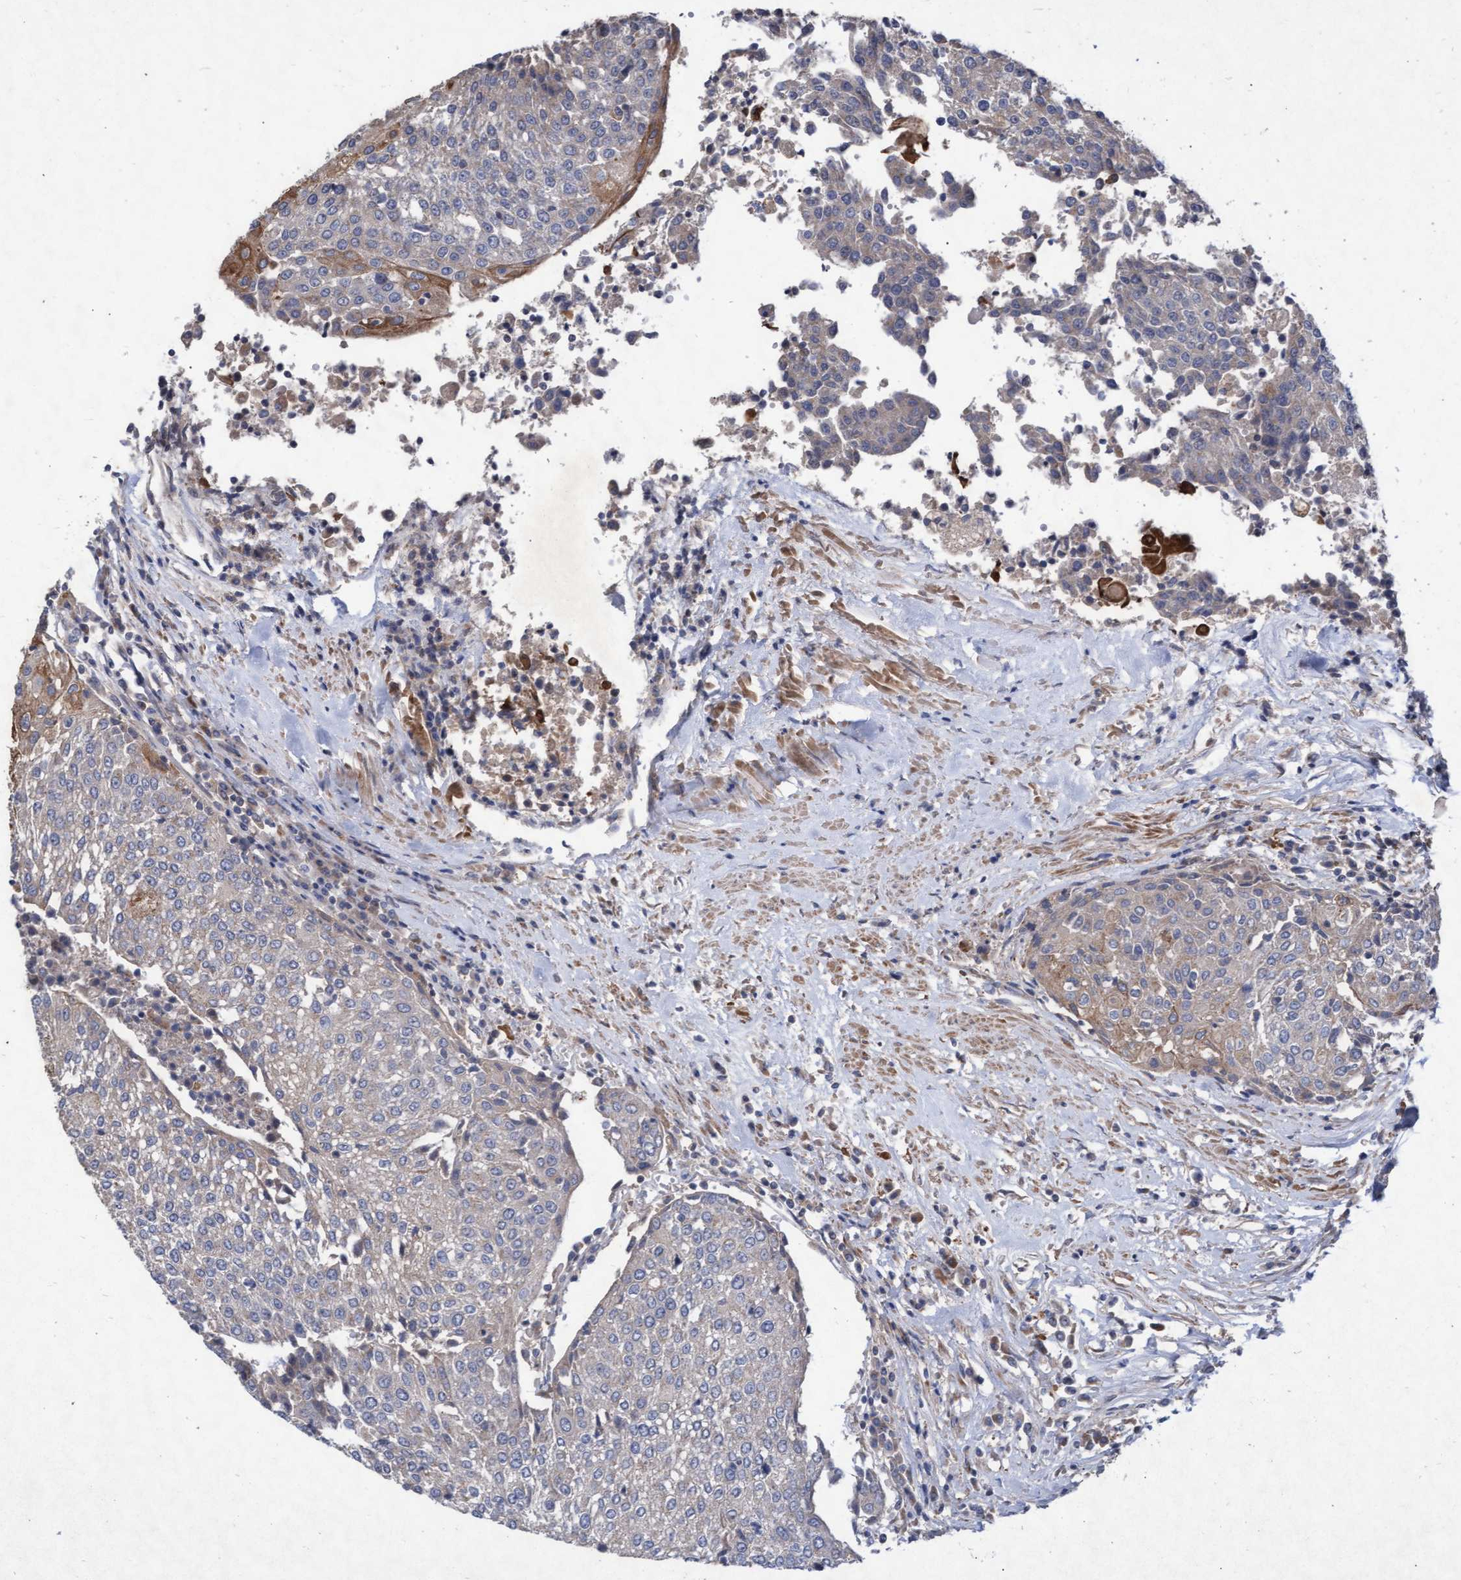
{"staining": {"intensity": "moderate", "quantity": "<25%", "location": "cytoplasmic/membranous"}, "tissue": "urothelial cancer", "cell_type": "Tumor cells", "image_type": "cancer", "snomed": [{"axis": "morphology", "description": "Urothelial carcinoma, High grade"}, {"axis": "topography", "description": "Urinary bladder"}], "caption": "Moderate cytoplasmic/membranous staining for a protein is appreciated in approximately <25% of tumor cells of urothelial carcinoma (high-grade) using immunohistochemistry.", "gene": "ABCF2", "patient": {"sex": "female", "age": 85}}